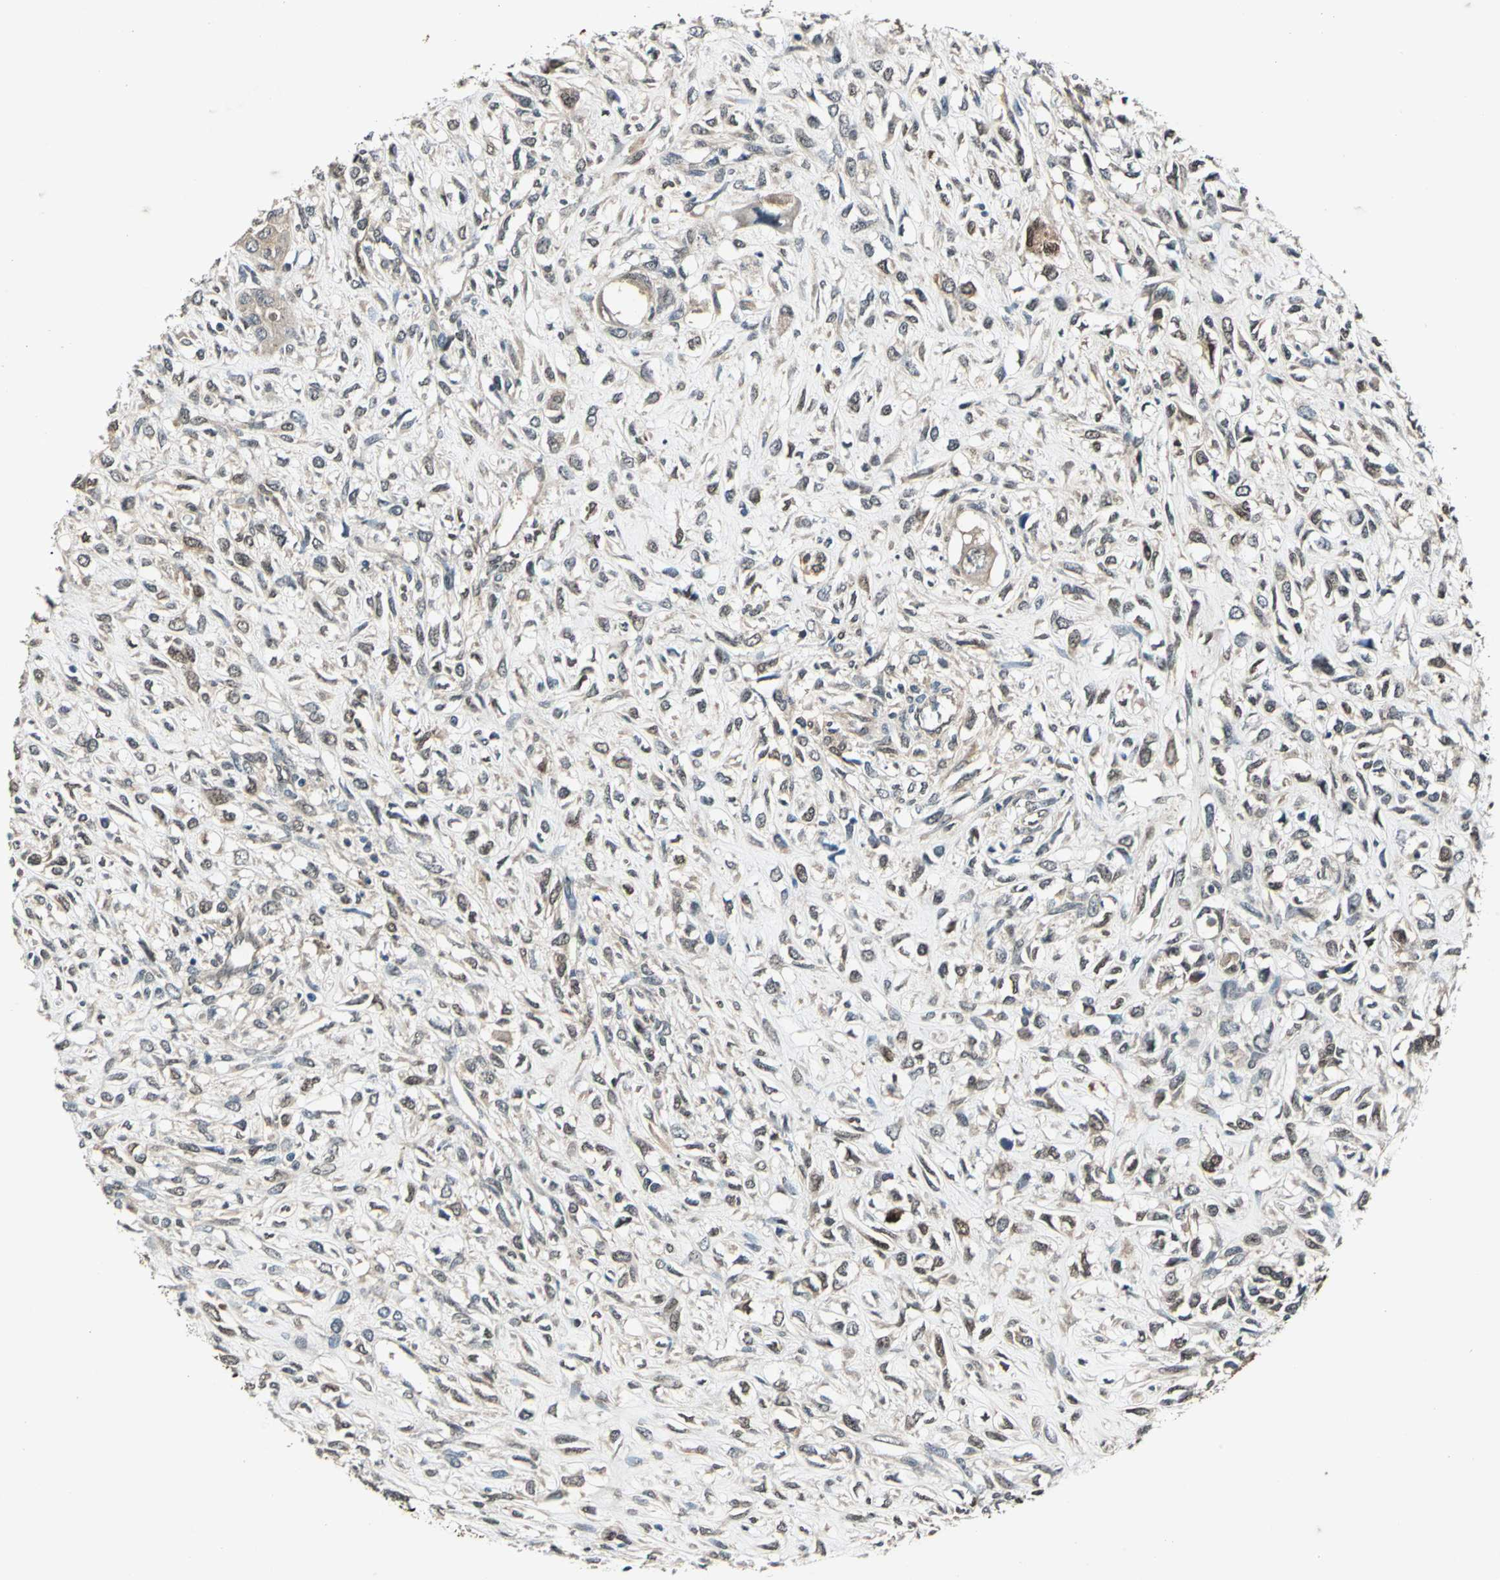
{"staining": {"intensity": "moderate", "quantity": ">75%", "location": "cytoplasmic/membranous"}, "tissue": "head and neck cancer", "cell_type": "Tumor cells", "image_type": "cancer", "snomed": [{"axis": "morphology", "description": "Necrosis, NOS"}, {"axis": "morphology", "description": "Neoplasm, malignant, NOS"}, {"axis": "topography", "description": "Salivary gland"}, {"axis": "topography", "description": "Head-Neck"}], "caption": "Protein staining displays moderate cytoplasmic/membranous expression in approximately >75% of tumor cells in head and neck cancer (neoplasm (malignant)). (DAB (3,3'-diaminobenzidine) = brown stain, brightfield microscopy at high magnification).", "gene": "RRM2B", "patient": {"sex": "male", "age": 43}}